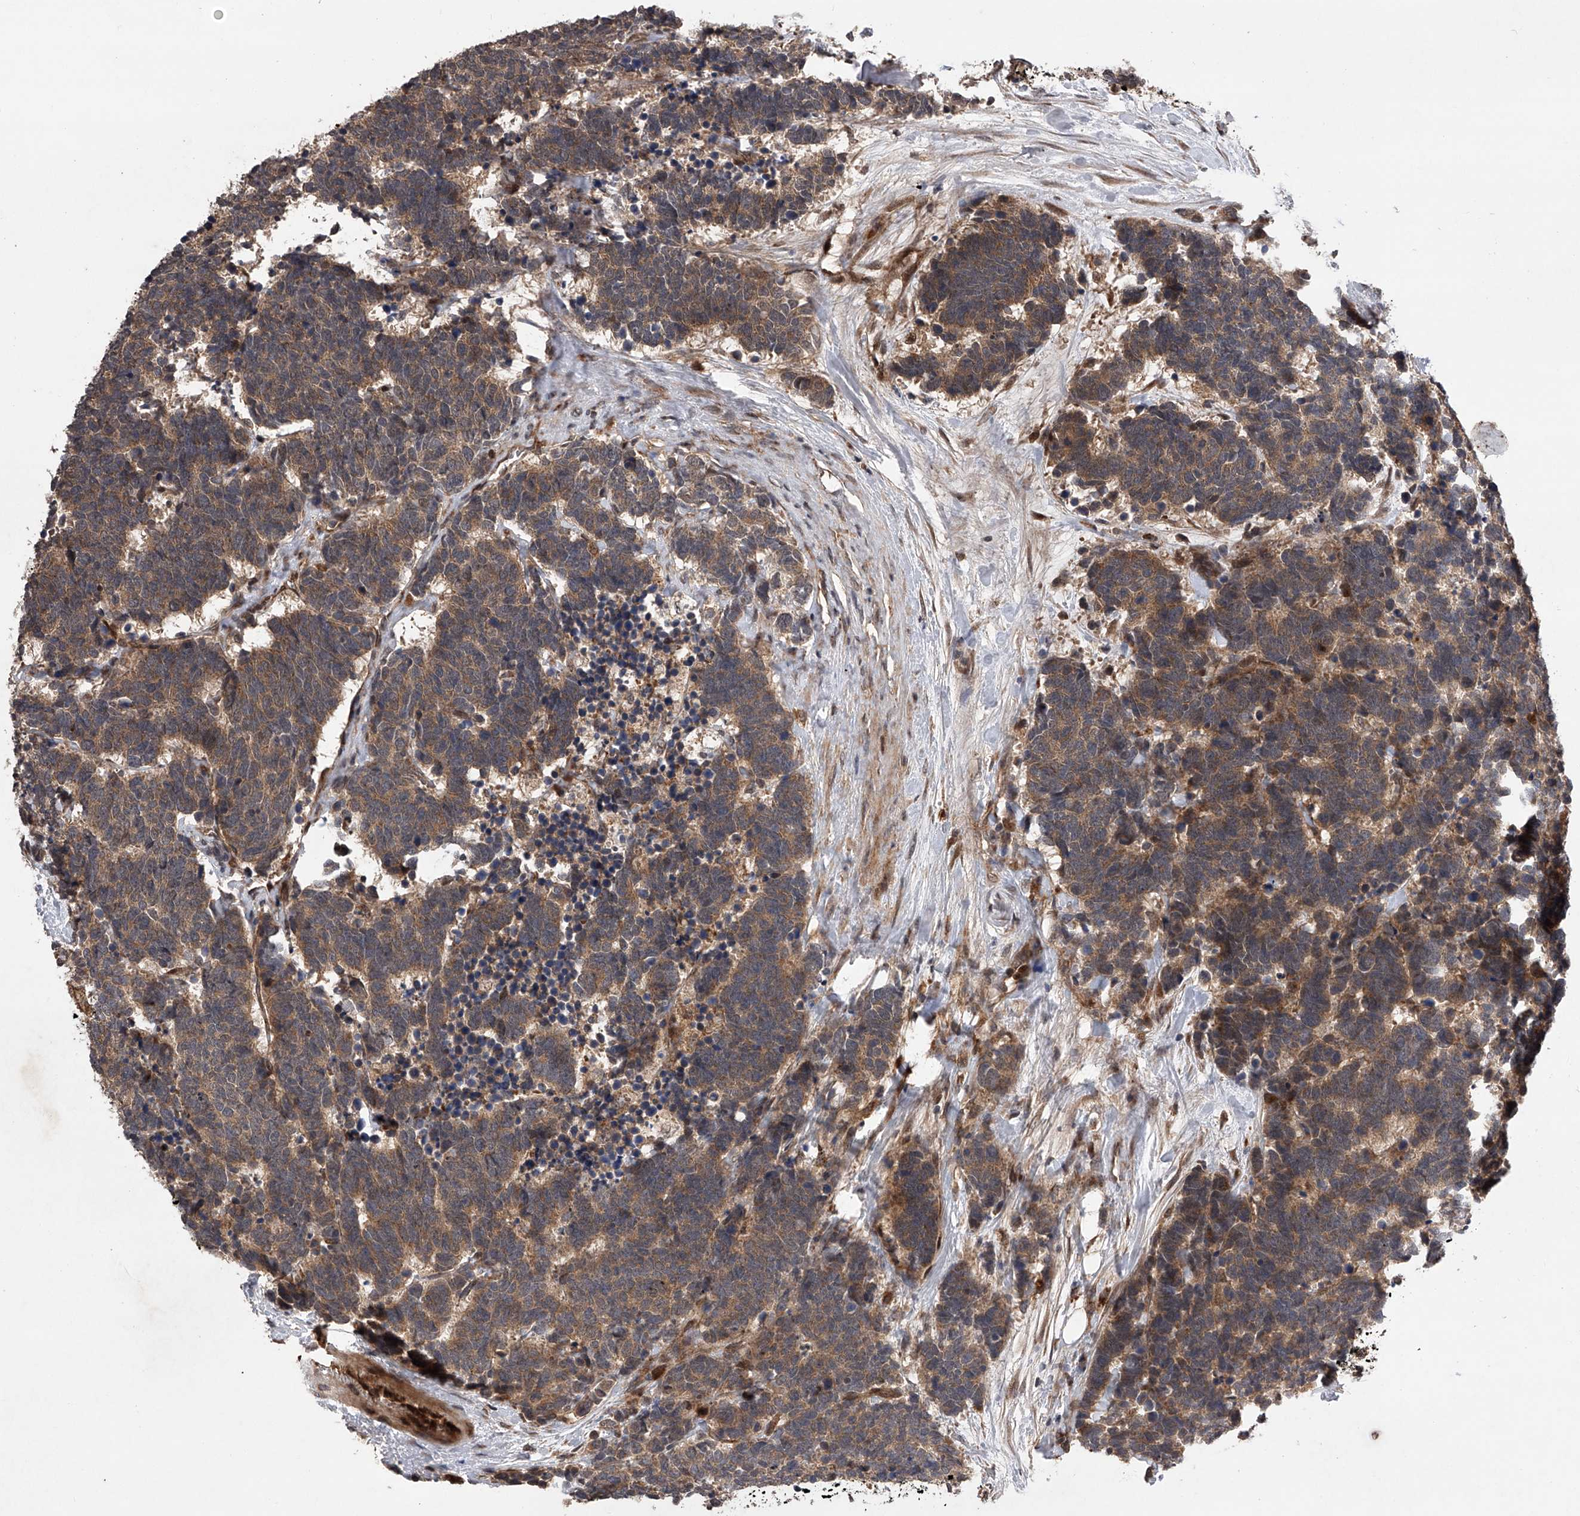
{"staining": {"intensity": "moderate", "quantity": ">75%", "location": "cytoplasmic/membranous"}, "tissue": "carcinoid", "cell_type": "Tumor cells", "image_type": "cancer", "snomed": [{"axis": "morphology", "description": "Carcinoma, NOS"}, {"axis": "morphology", "description": "Carcinoid, malignant, NOS"}, {"axis": "topography", "description": "Urinary bladder"}], "caption": "Human carcinoid (malignant) stained for a protein (brown) demonstrates moderate cytoplasmic/membranous positive staining in about >75% of tumor cells.", "gene": "MAP3K11", "patient": {"sex": "male", "age": 57}}